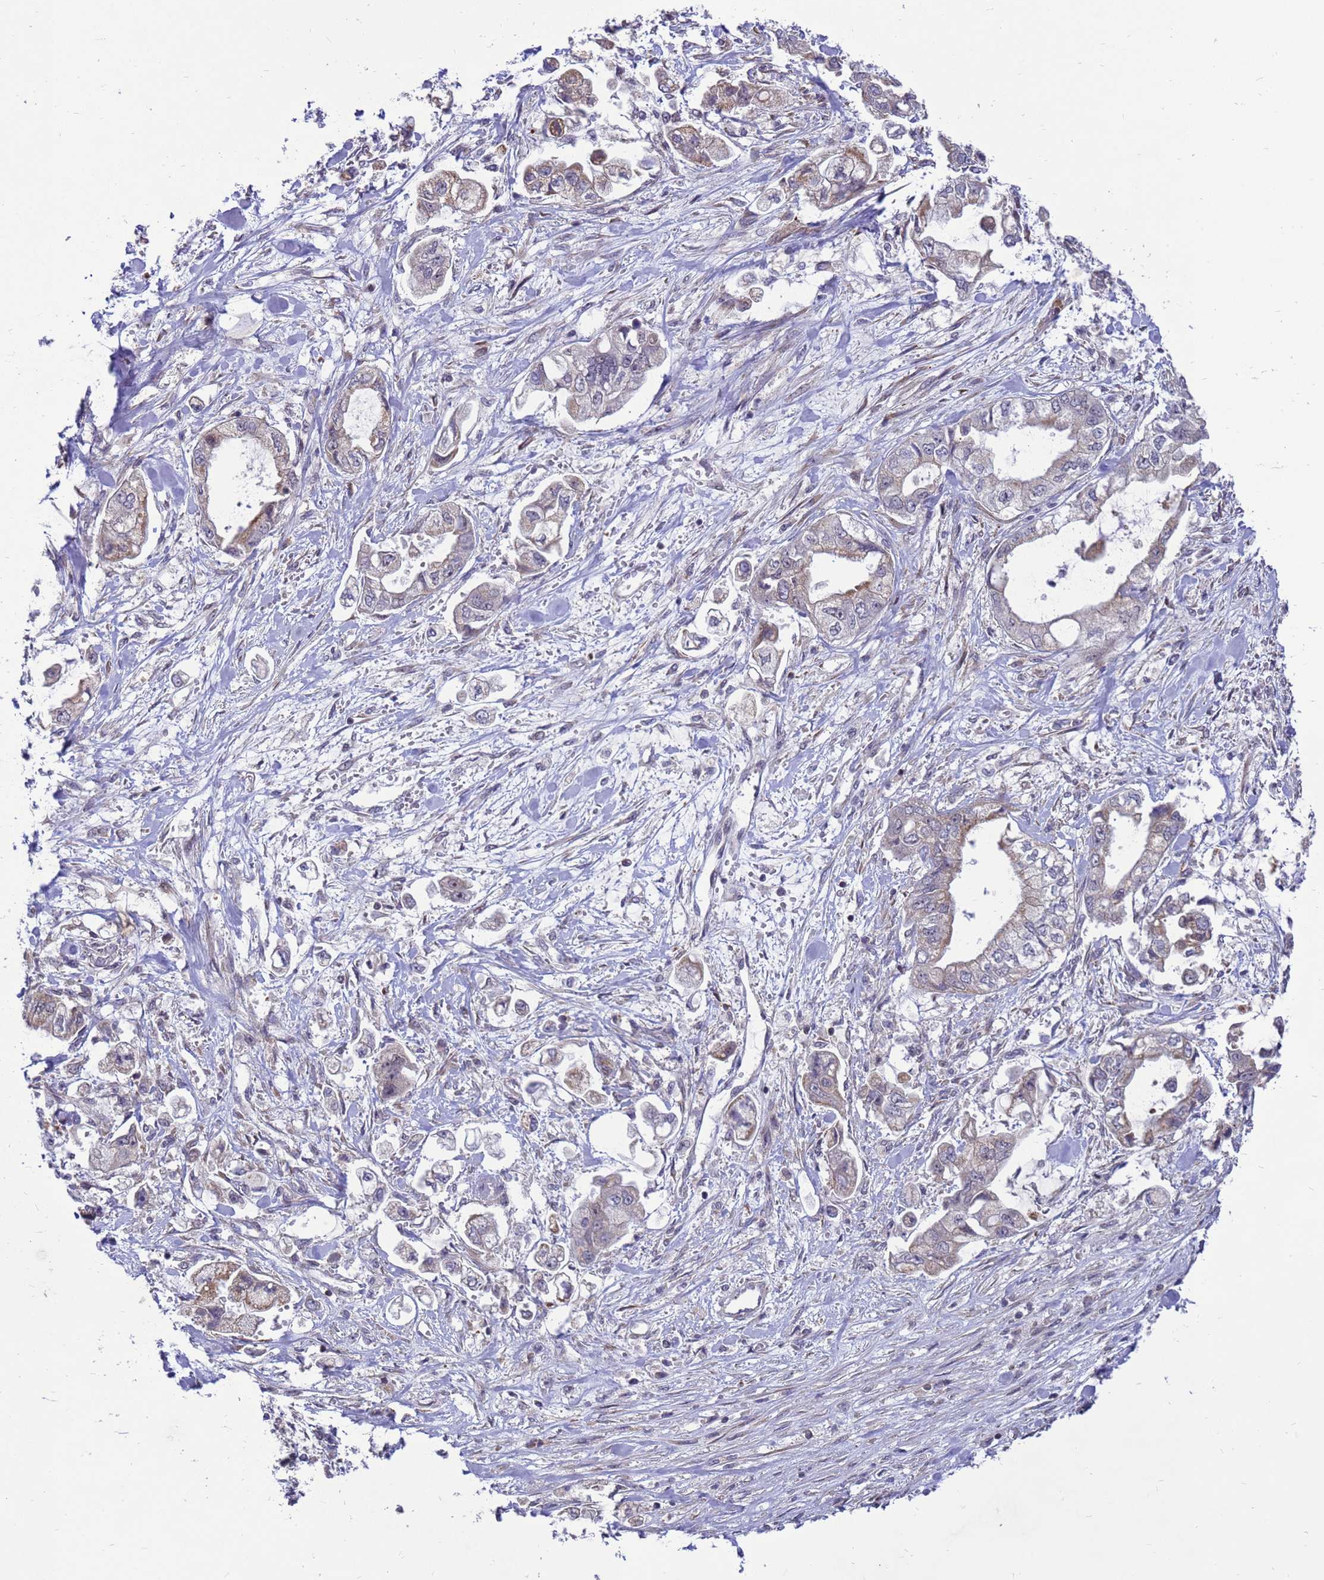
{"staining": {"intensity": "weak", "quantity": "<25%", "location": "cytoplasmic/membranous"}, "tissue": "stomach cancer", "cell_type": "Tumor cells", "image_type": "cancer", "snomed": [{"axis": "morphology", "description": "Adenocarcinoma, NOS"}, {"axis": "topography", "description": "Stomach"}], "caption": "This is an immunohistochemistry image of human stomach cancer (adenocarcinoma). There is no expression in tumor cells.", "gene": "C12orf43", "patient": {"sex": "male", "age": 62}}